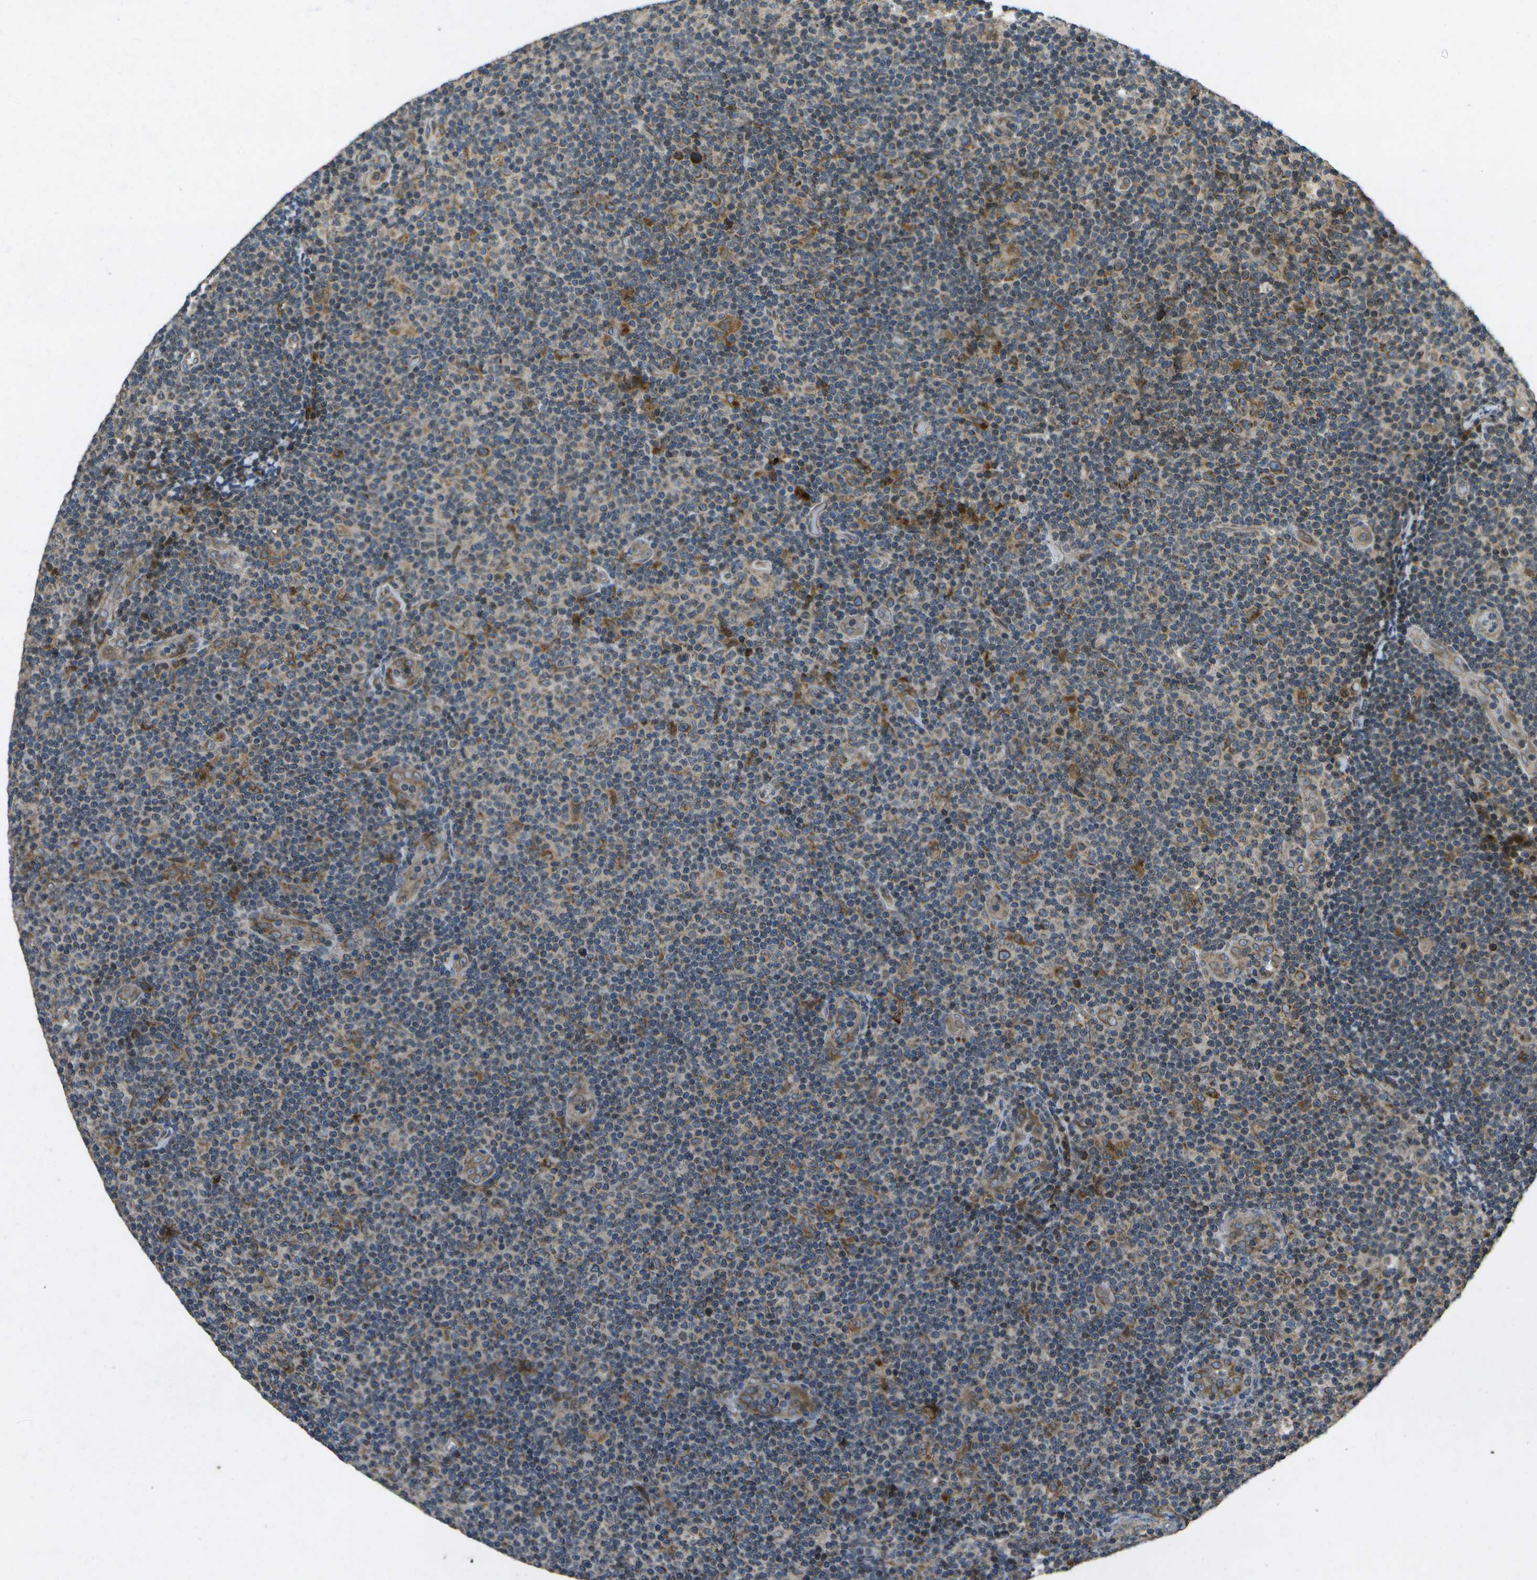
{"staining": {"intensity": "moderate", "quantity": "25%-75%", "location": "cytoplasmic/membranous"}, "tissue": "lymphoma", "cell_type": "Tumor cells", "image_type": "cancer", "snomed": [{"axis": "morphology", "description": "Malignant lymphoma, non-Hodgkin's type, Low grade"}, {"axis": "topography", "description": "Lymph node"}], "caption": "A photomicrograph of low-grade malignant lymphoma, non-Hodgkin's type stained for a protein exhibits moderate cytoplasmic/membranous brown staining in tumor cells.", "gene": "HFE", "patient": {"sex": "male", "age": 83}}